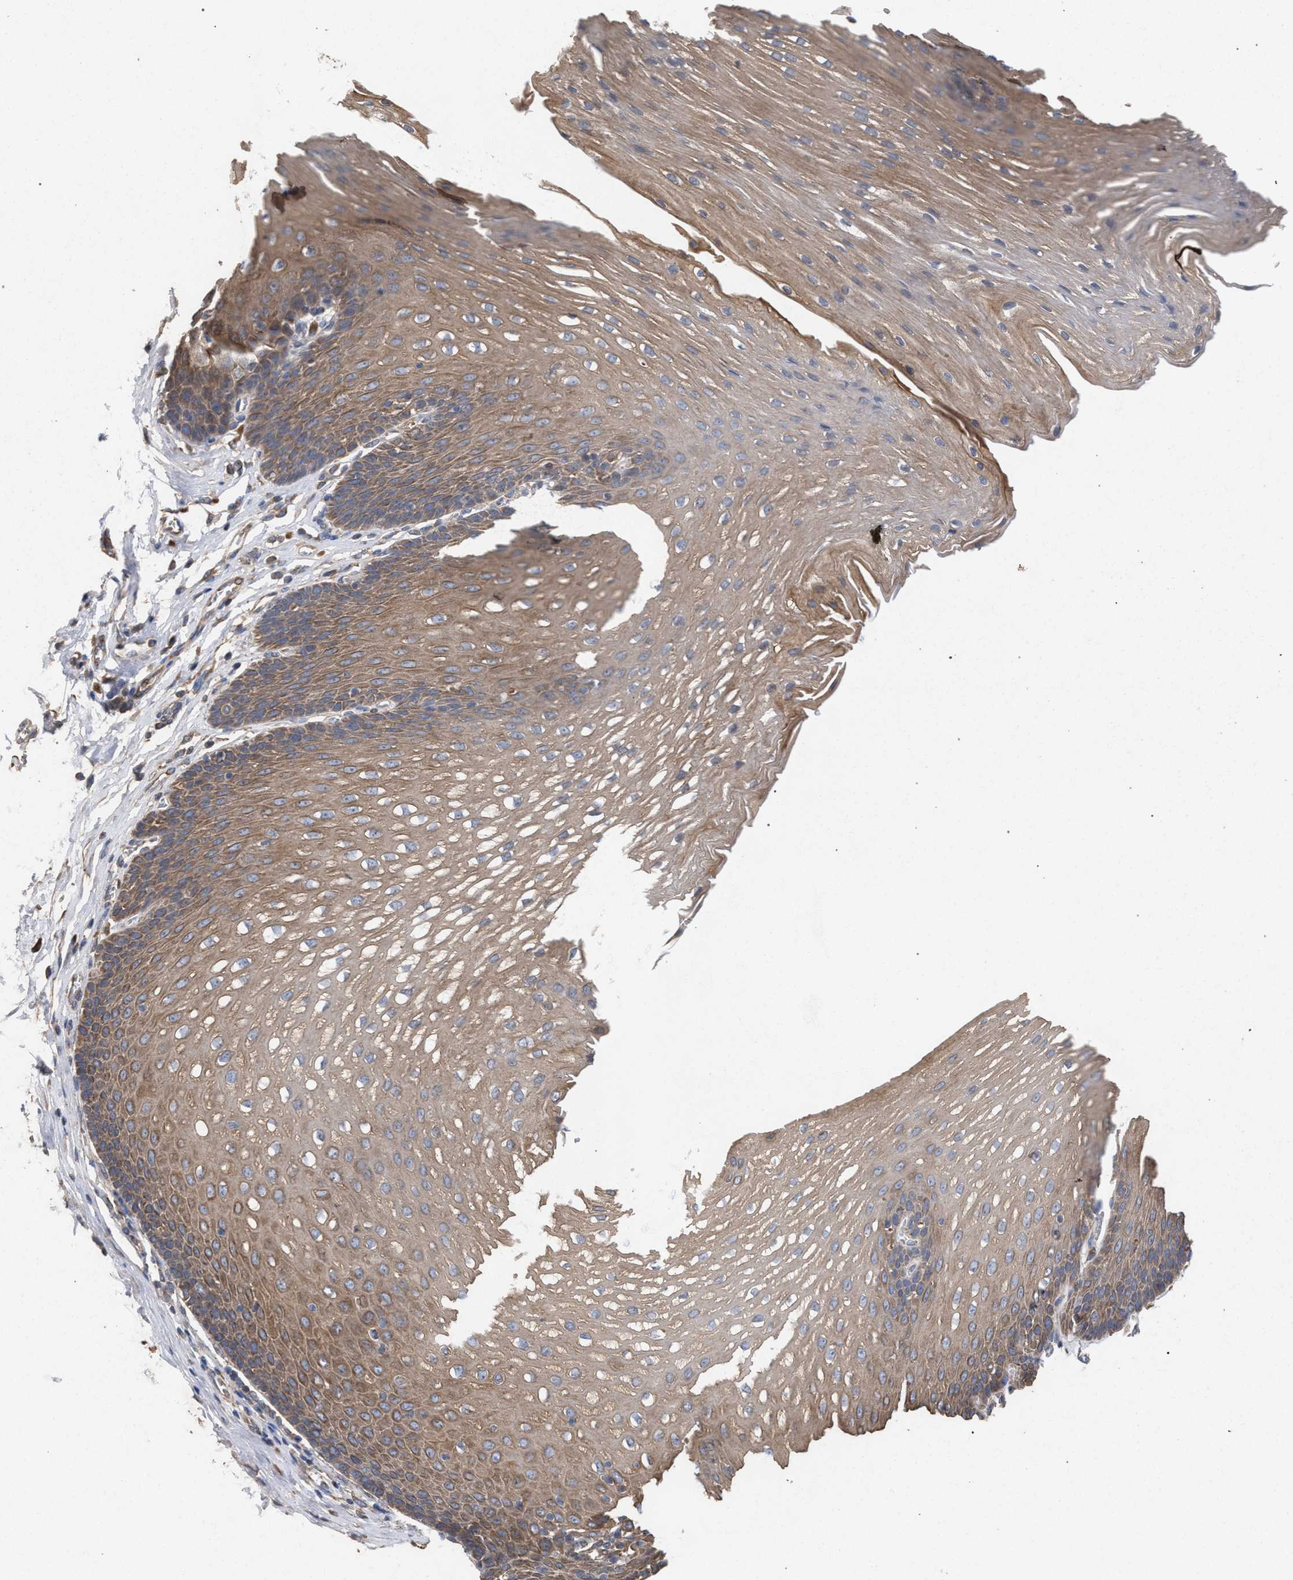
{"staining": {"intensity": "moderate", "quantity": ">75%", "location": "cytoplasmic/membranous"}, "tissue": "esophagus", "cell_type": "Squamous epithelial cells", "image_type": "normal", "snomed": [{"axis": "morphology", "description": "Normal tissue, NOS"}, {"axis": "topography", "description": "Esophagus"}], "caption": "This histopathology image exhibits IHC staining of unremarkable human esophagus, with medium moderate cytoplasmic/membranous expression in about >75% of squamous epithelial cells.", "gene": "BCL2L12", "patient": {"sex": "male", "age": 48}}